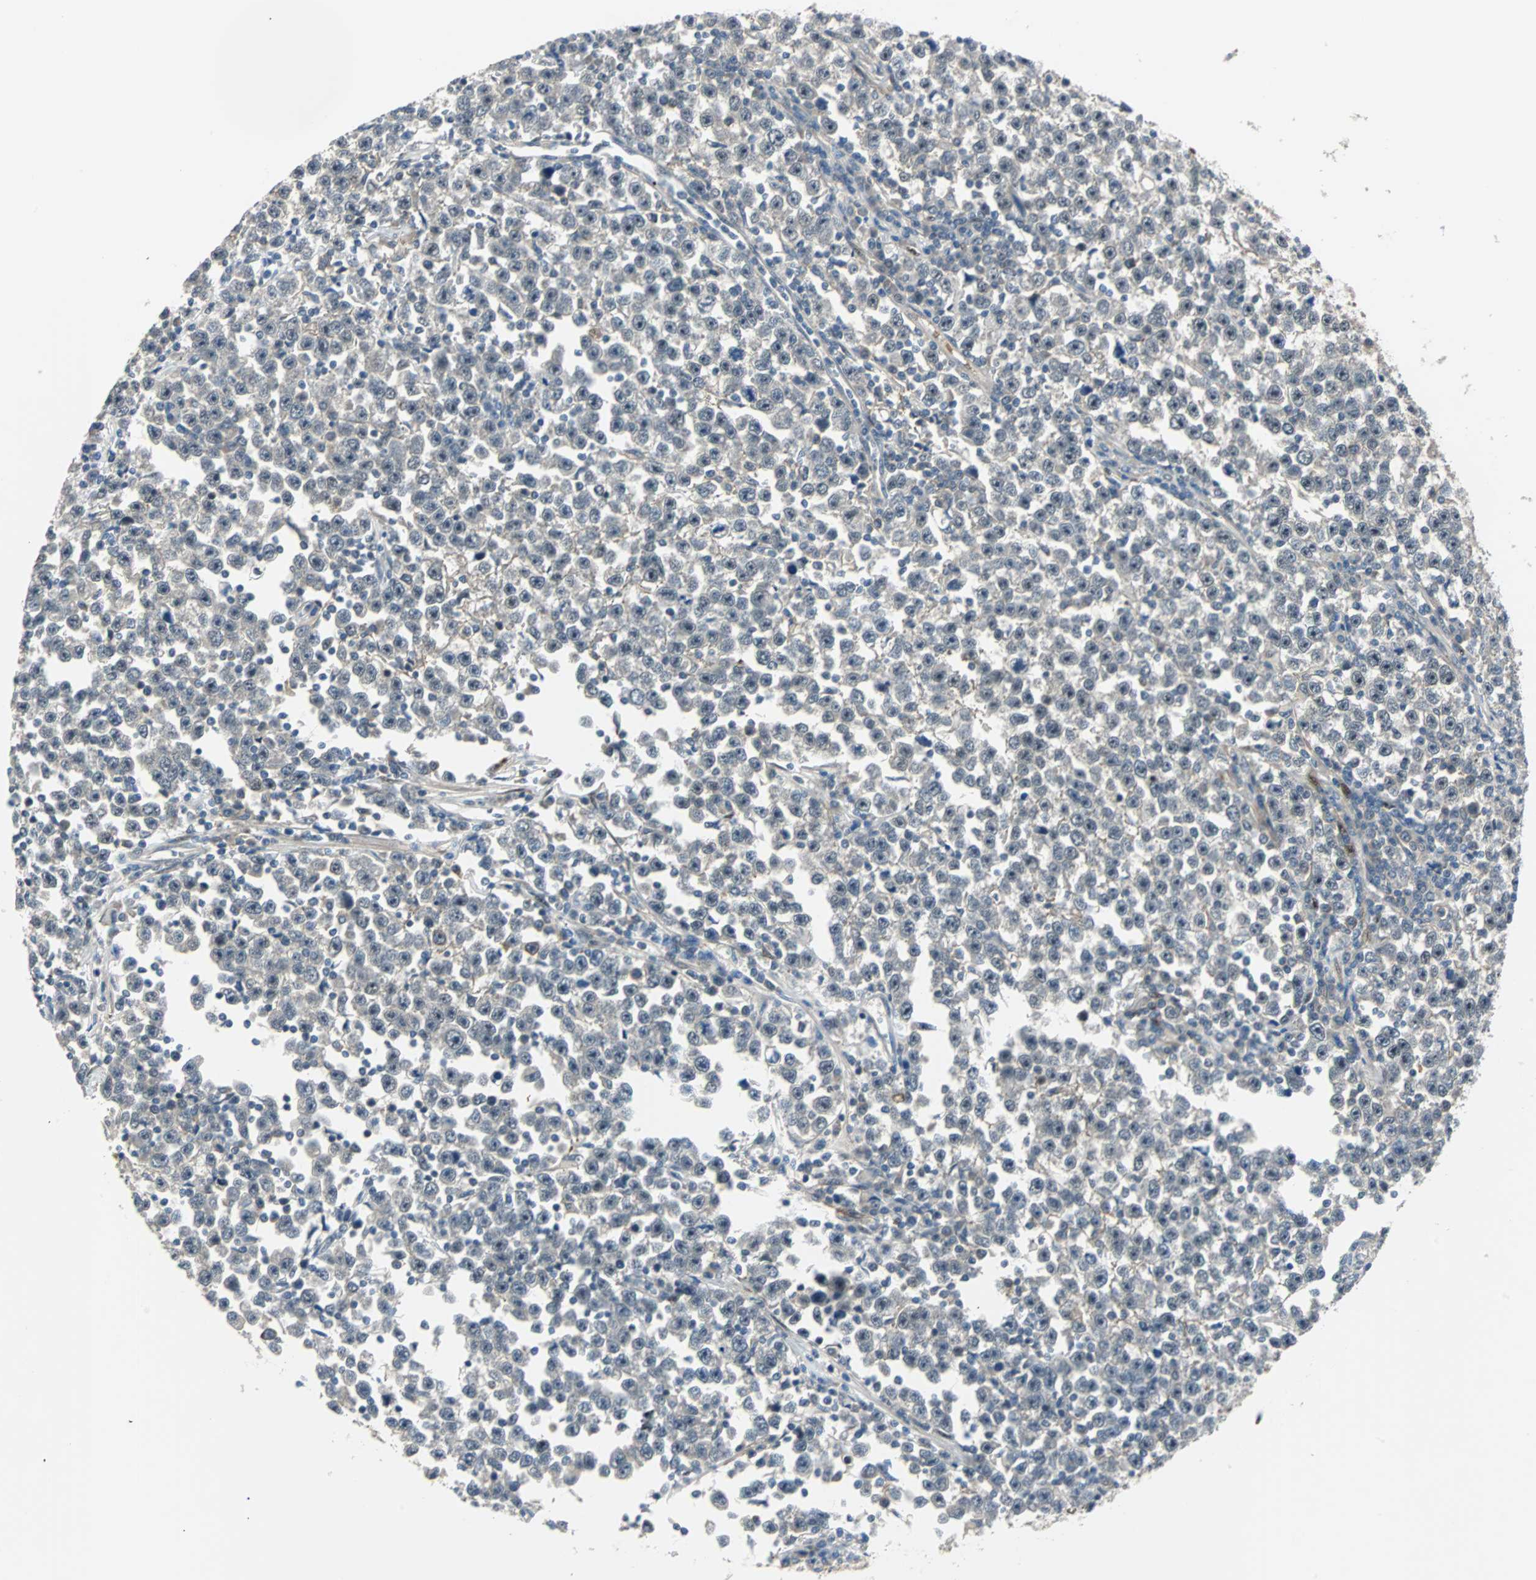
{"staining": {"intensity": "weak", "quantity": "25%-75%", "location": "cytoplasmic/membranous,nuclear"}, "tissue": "testis cancer", "cell_type": "Tumor cells", "image_type": "cancer", "snomed": [{"axis": "morphology", "description": "Seminoma, NOS"}, {"axis": "topography", "description": "Testis"}], "caption": "Protein staining exhibits weak cytoplasmic/membranous and nuclear expression in approximately 25%-75% of tumor cells in seminoma (testis).", "gene": "FHL2", "patient": {"sex": "male", "age": 43}}